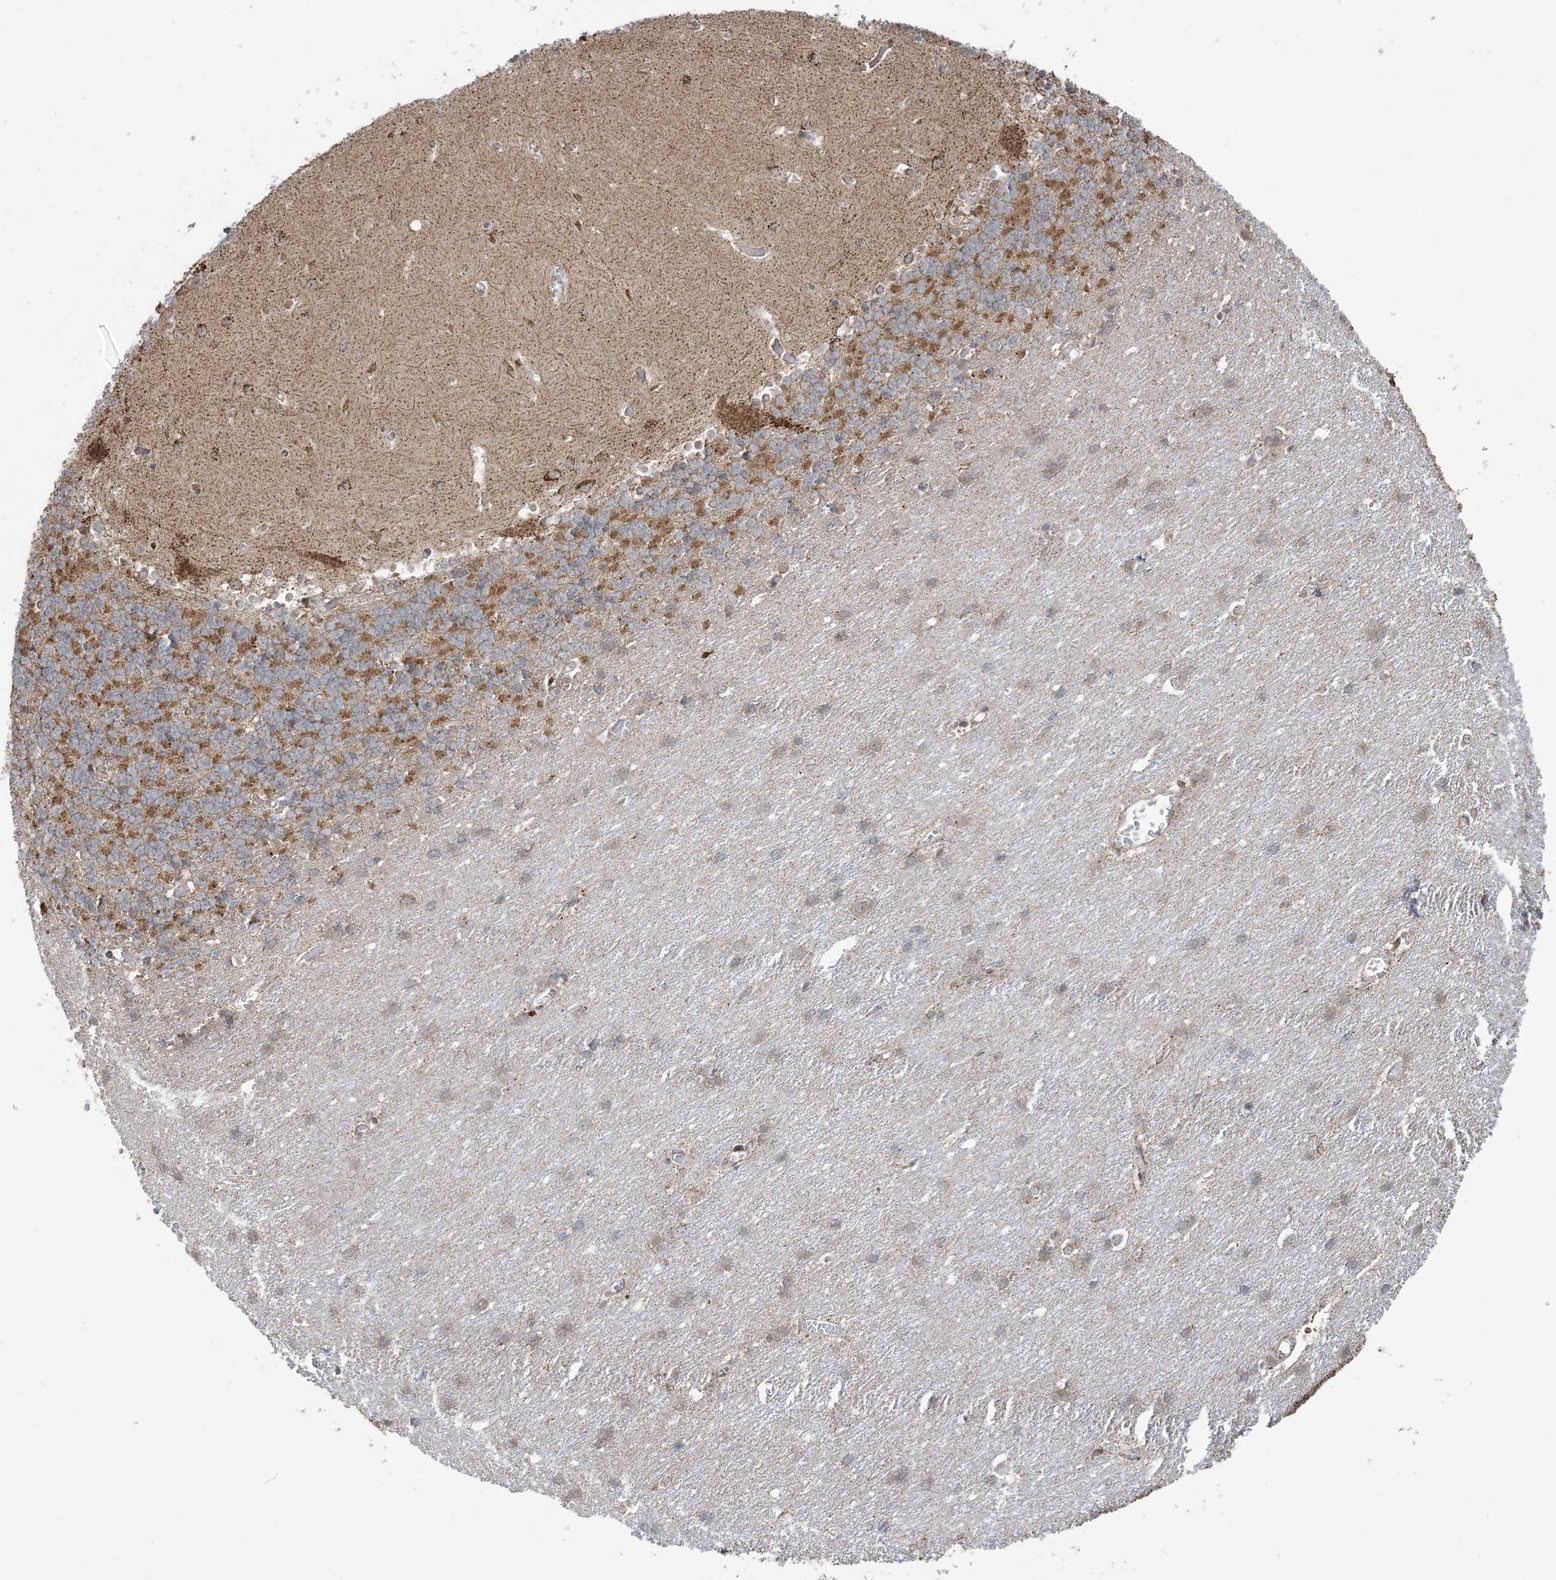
{"staining": {"intensity": "moderate", "quantity": "25%-75%", "location": "cytoplasmic/membranous"}, "tissue": "cerebellum", "cell_type": "Cells in granular layer", "image_type": "normal", "snomed": [{"axis": "morphology", "description": "Normal tissue, NOS"}, {"axis": "topography", "description": "Cerebellum"}], "caption": "There is medium levels of moderate cytoplasmic/membranous expression in cells in granular layer of unremarkable cerebellum, as demonstrated by immunohistochemical staining (brown color).", "gene": "MAPKBP1", "patient": {"sex": "male", "age": 37}}